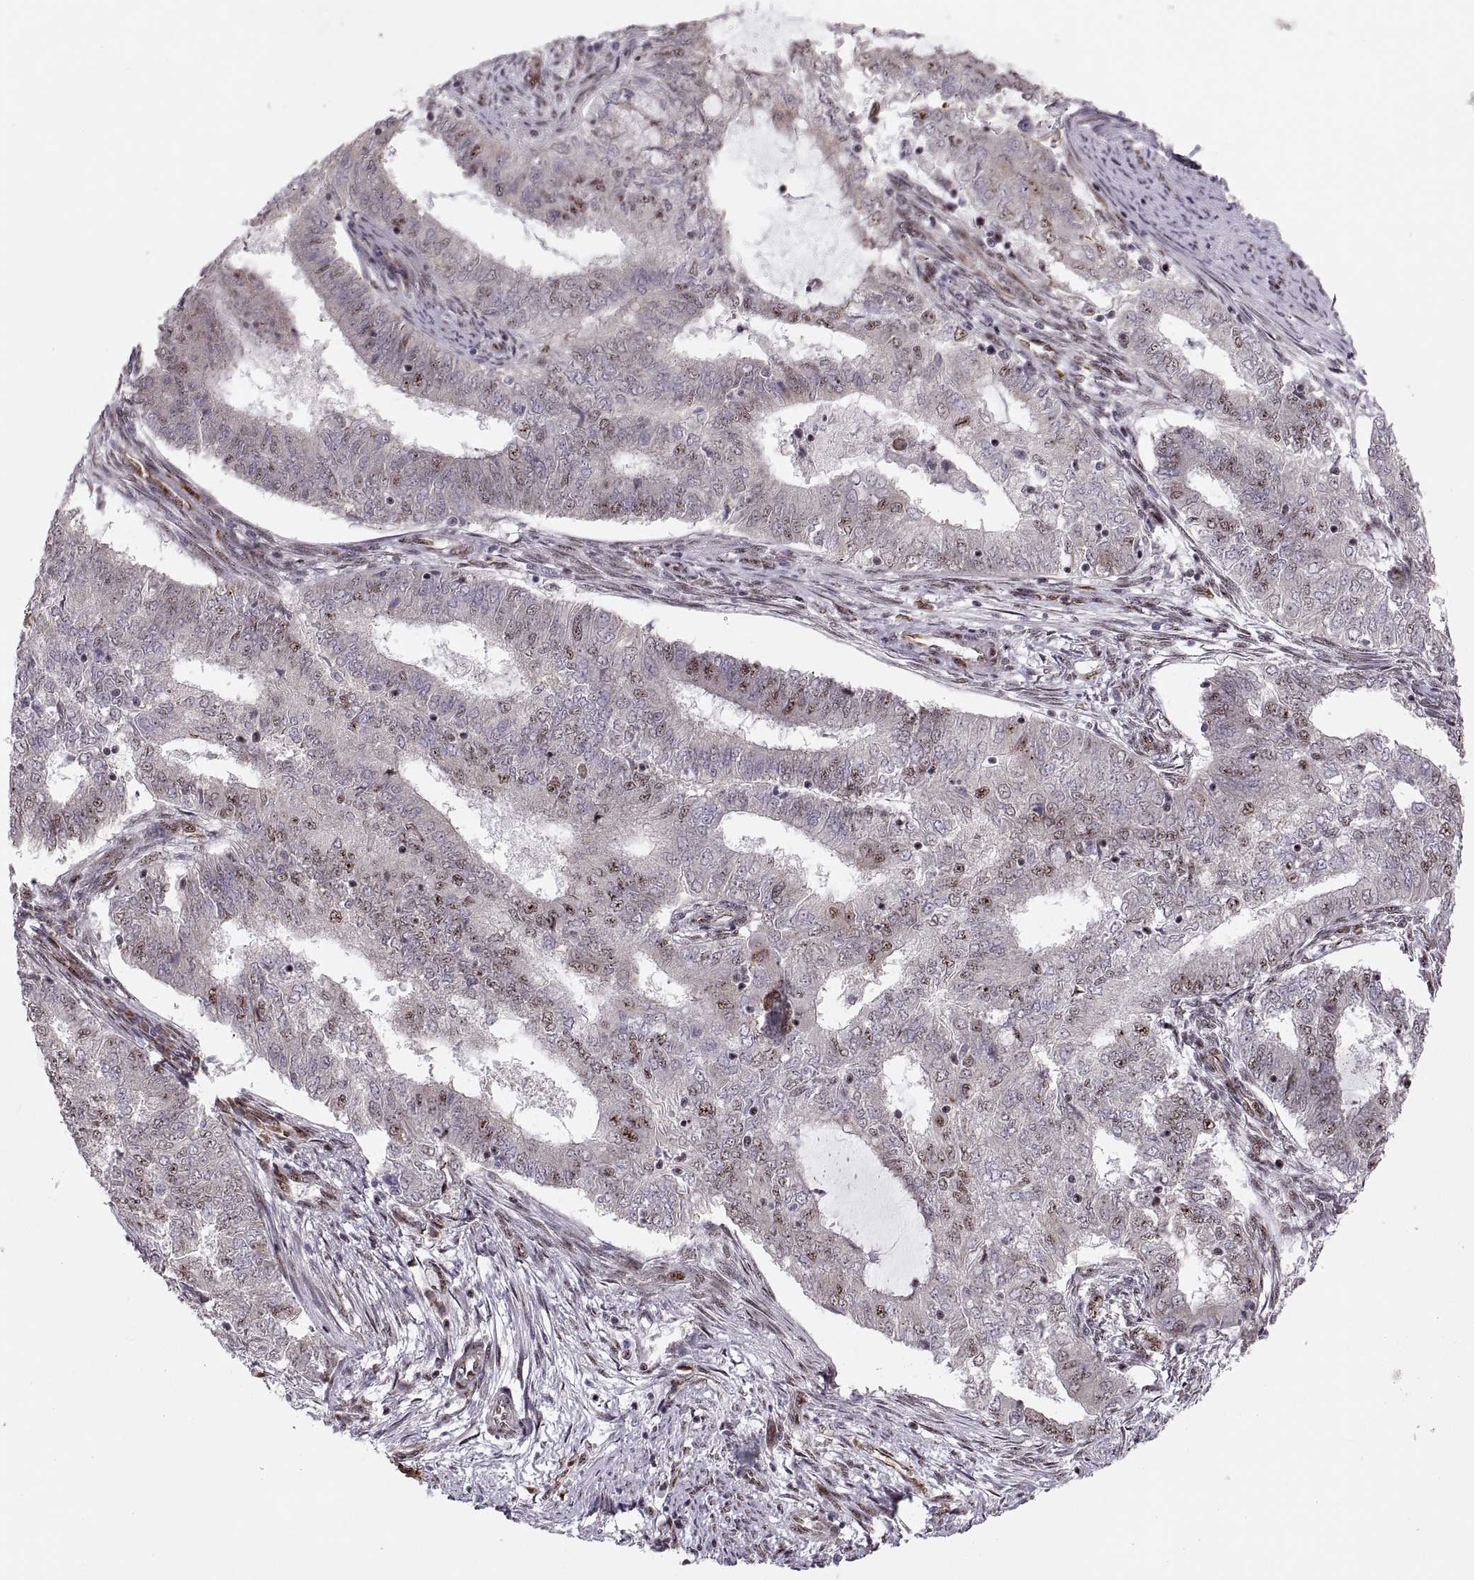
{"staining": {"intensity": "moderate", "quantity": "25%-75%", "location": "nuclear"}, "tissue": "endometrial cancer", "cell_type": "Tumor cells", "image_type": "cancer", "snomed": [{"axis": "morphology", "description": "Adenocarcinoma, NOS"}, {"axis": "topography", "description": "Endometrium"}], "caption": "The immunohistochemical stain highlights moderate nuclear staining in tumor cells of endometrial cancer tissue.", "gene": "ZCCHC17", "patient": {"sex": "female", "age": 62}}